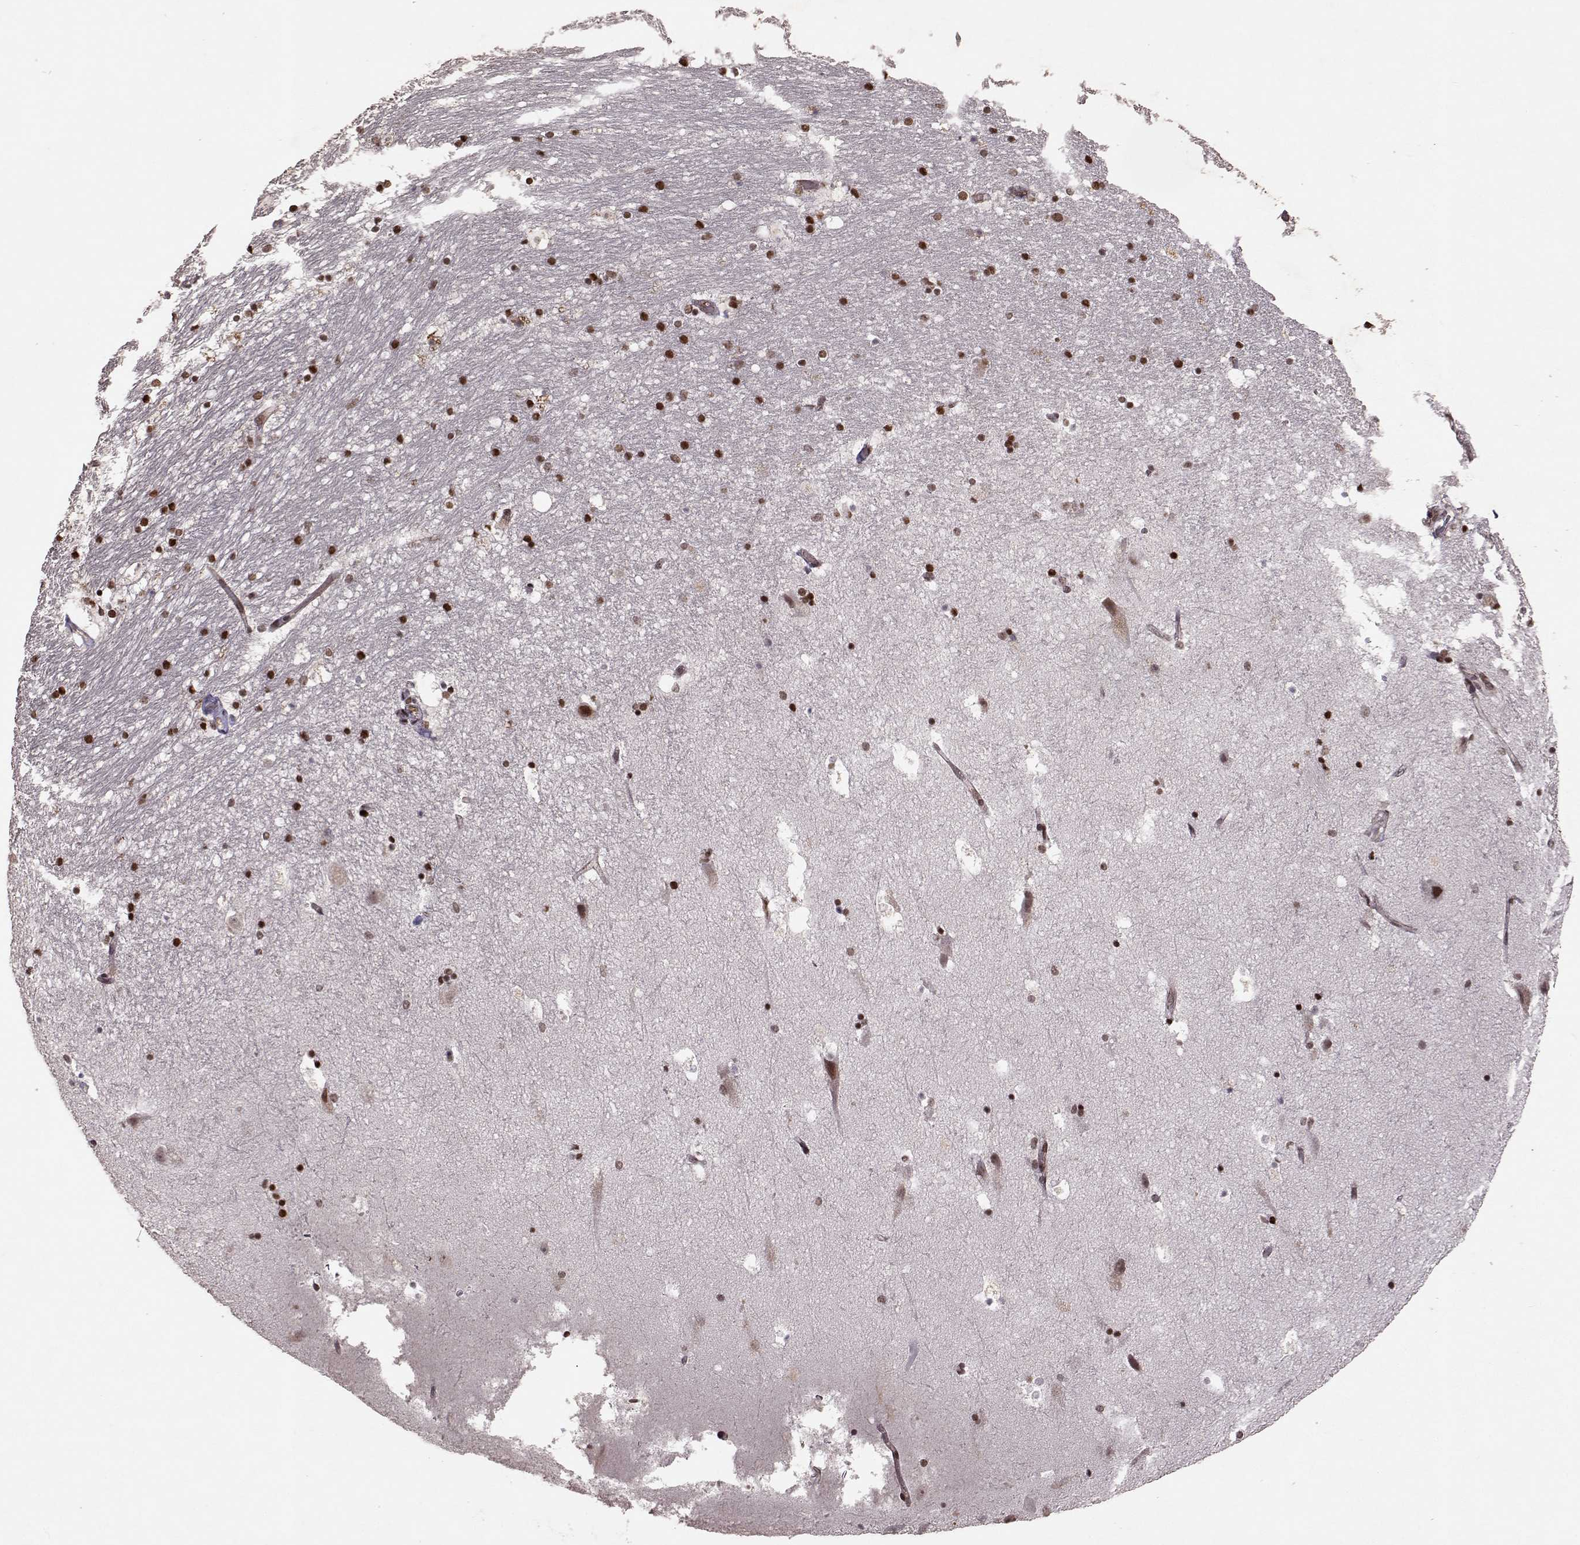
{"staining": {"intensity": "strong", "quantity": "<25%", "location": "nuclear"}, "tissue": "hippocampus", "cell_type": "Glial cells", "image_type": "normal", "snomed": [{"axis": "morphology", "description": "Normal tissue, NOS"}, {"axis": "topography", "description": "Hippocampus"}], "caption": "Immunohistochemical staining of unremarkable human hippocampus exhibits <25% levels of strong nuclear protein expression in approximately <25% of glial cells.", "gene": "RRAGD", "patient": {"sex": "male", "age": 51}}